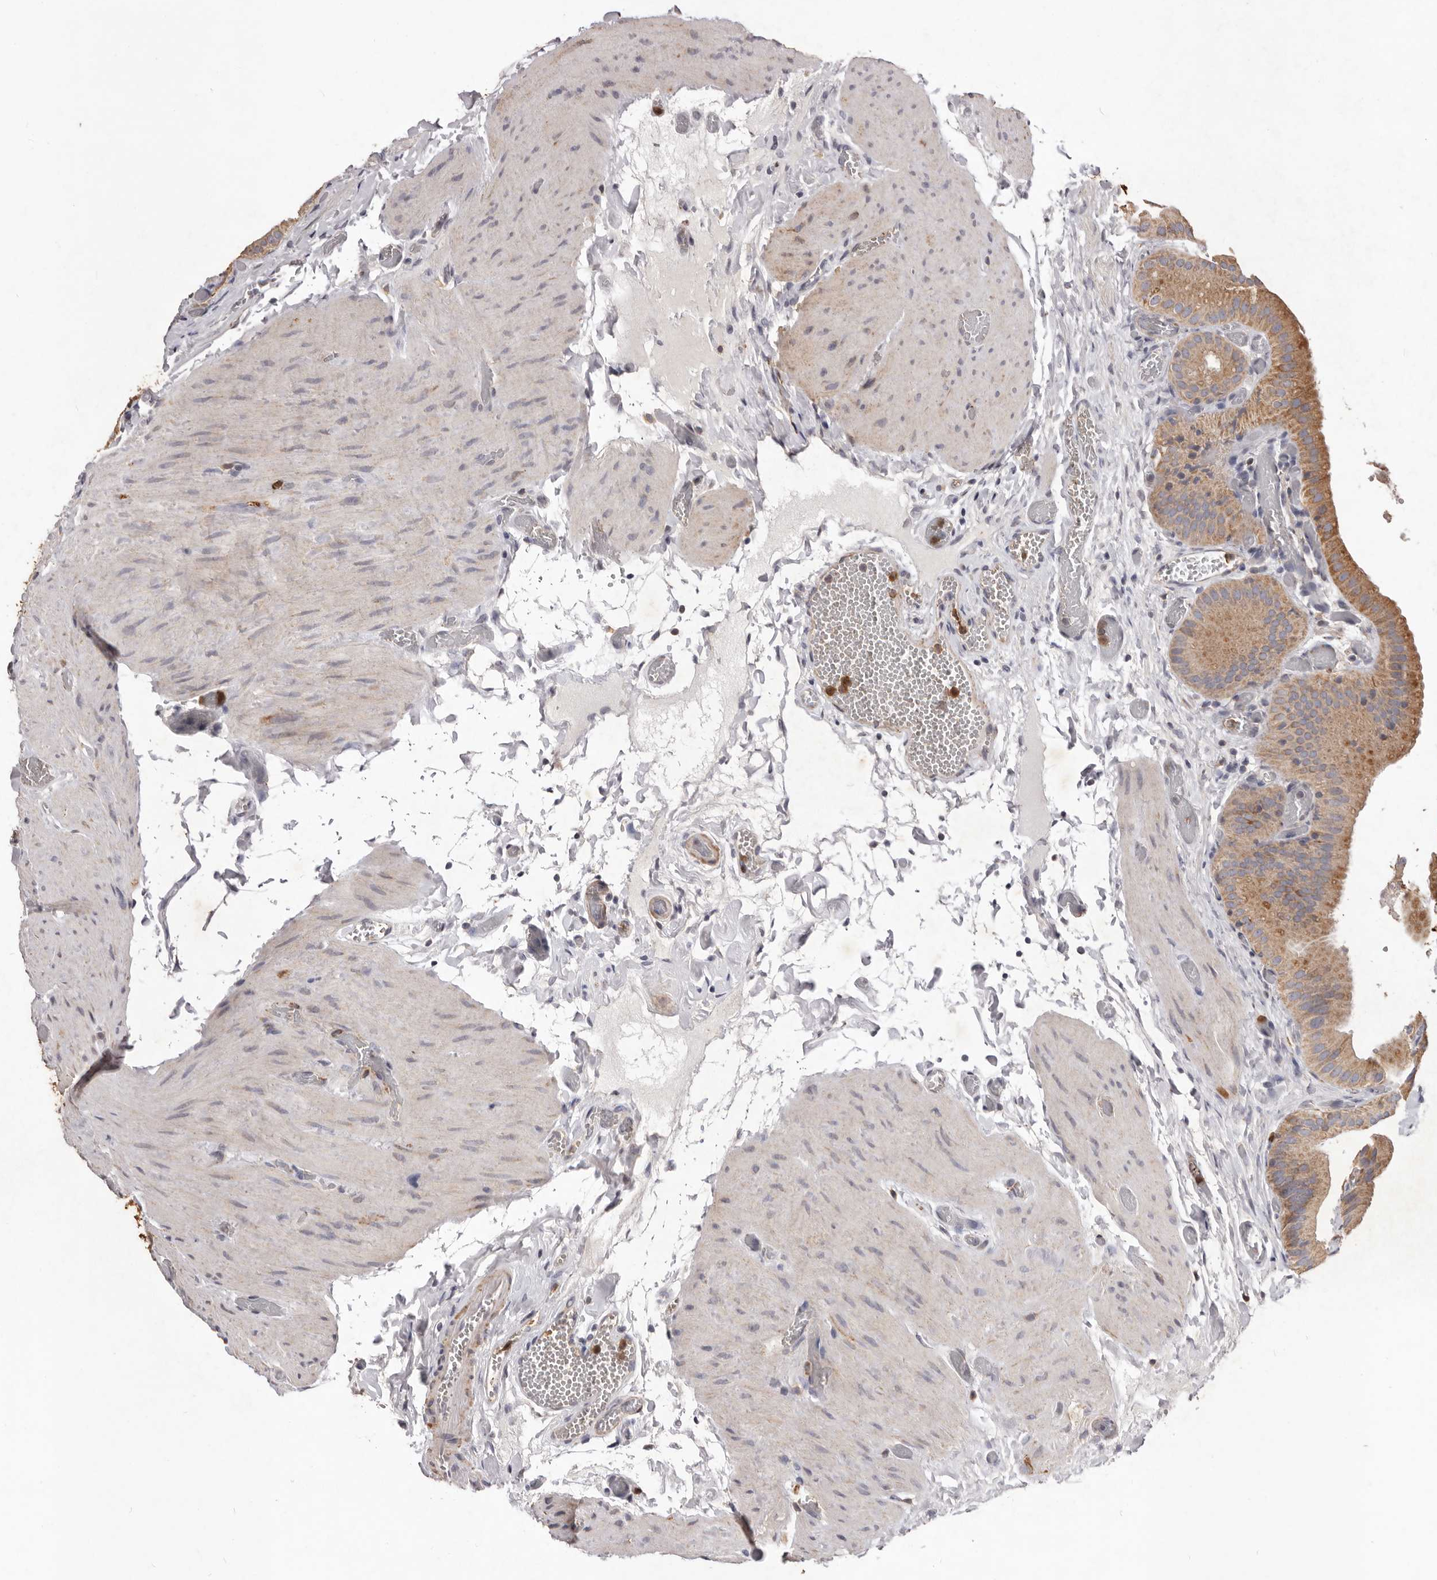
{"staining": {"intensity": "moderate", "quantity": ">75%", "location": "cytoplasmic/membranous"}, "tissue": "gallbladder", "cell_type": "Glandular cells", "image_type": "normal", "snomed": [{"axis": "morphology", "description": "Normal tissue, NOS"}, {"axis": "topography", "description": "Gallbladder"}], "caption": "Glandular cells display medium levels of moderate cytoplasmic/membranous expression in approximately >75% of cells in benign gallbladder.", "gene": "CXCL14", "patient": {"sex": "female", "age": 64}}